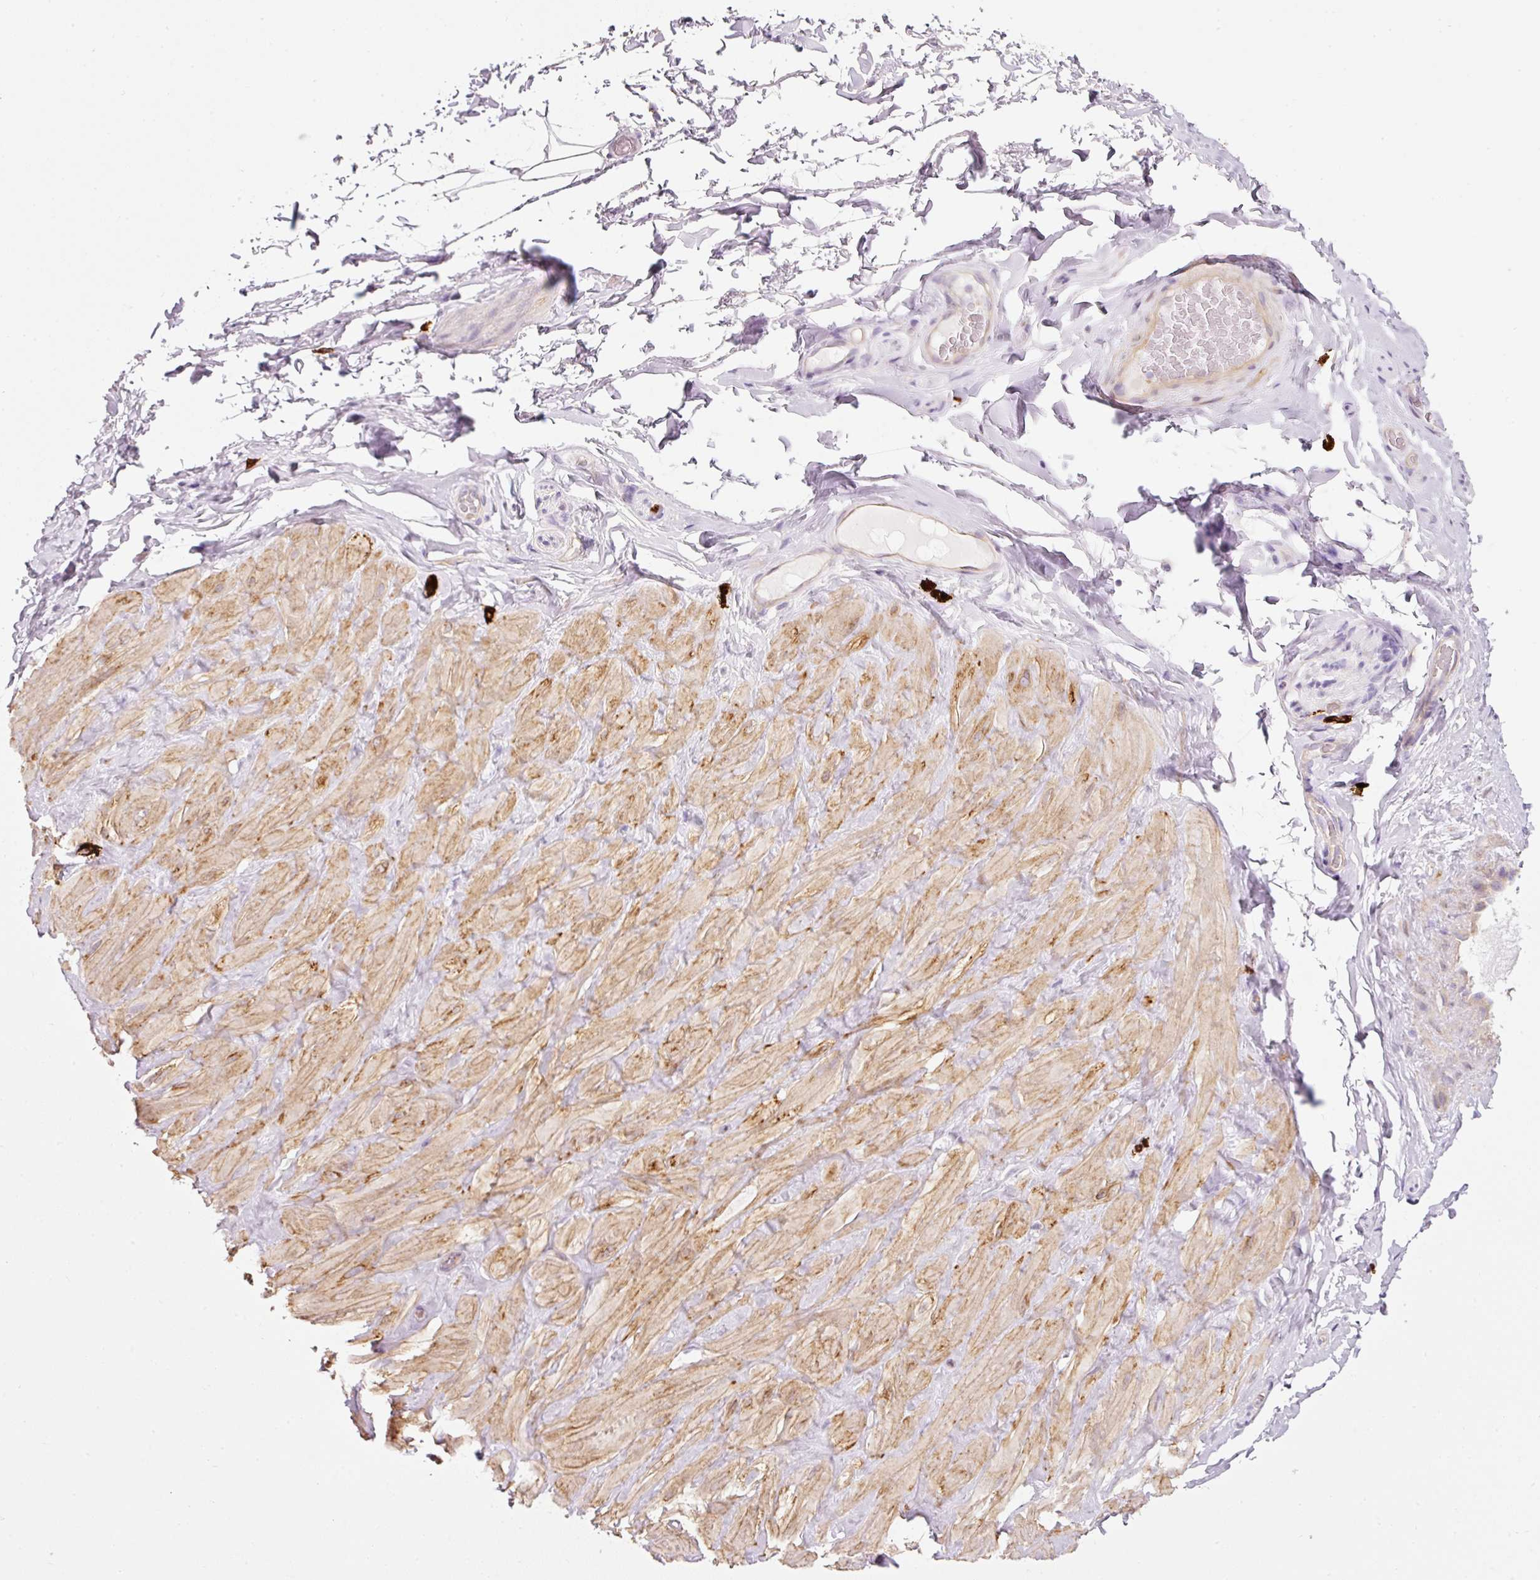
{"staining": {"intensity": "negative", "quantity": "none", "location": "none"}, "tissue": "adipose tissue", "cell_type": "Adipocytes", "image_type": "normal", "snomed": [{"axis": "morphology", "description": "Normal tissue, NOS"}, {"axis": "topography", "description": "Vascular tissue"}, {"axis": "topography", "description": "Peripheral nerve tissue"}], "caption": "Histopathology image shows no protein staining in adipocytes of normal adipose tissue.", "gene": "MAP3K3", "patient": {"sex": "male", "age": 41}}